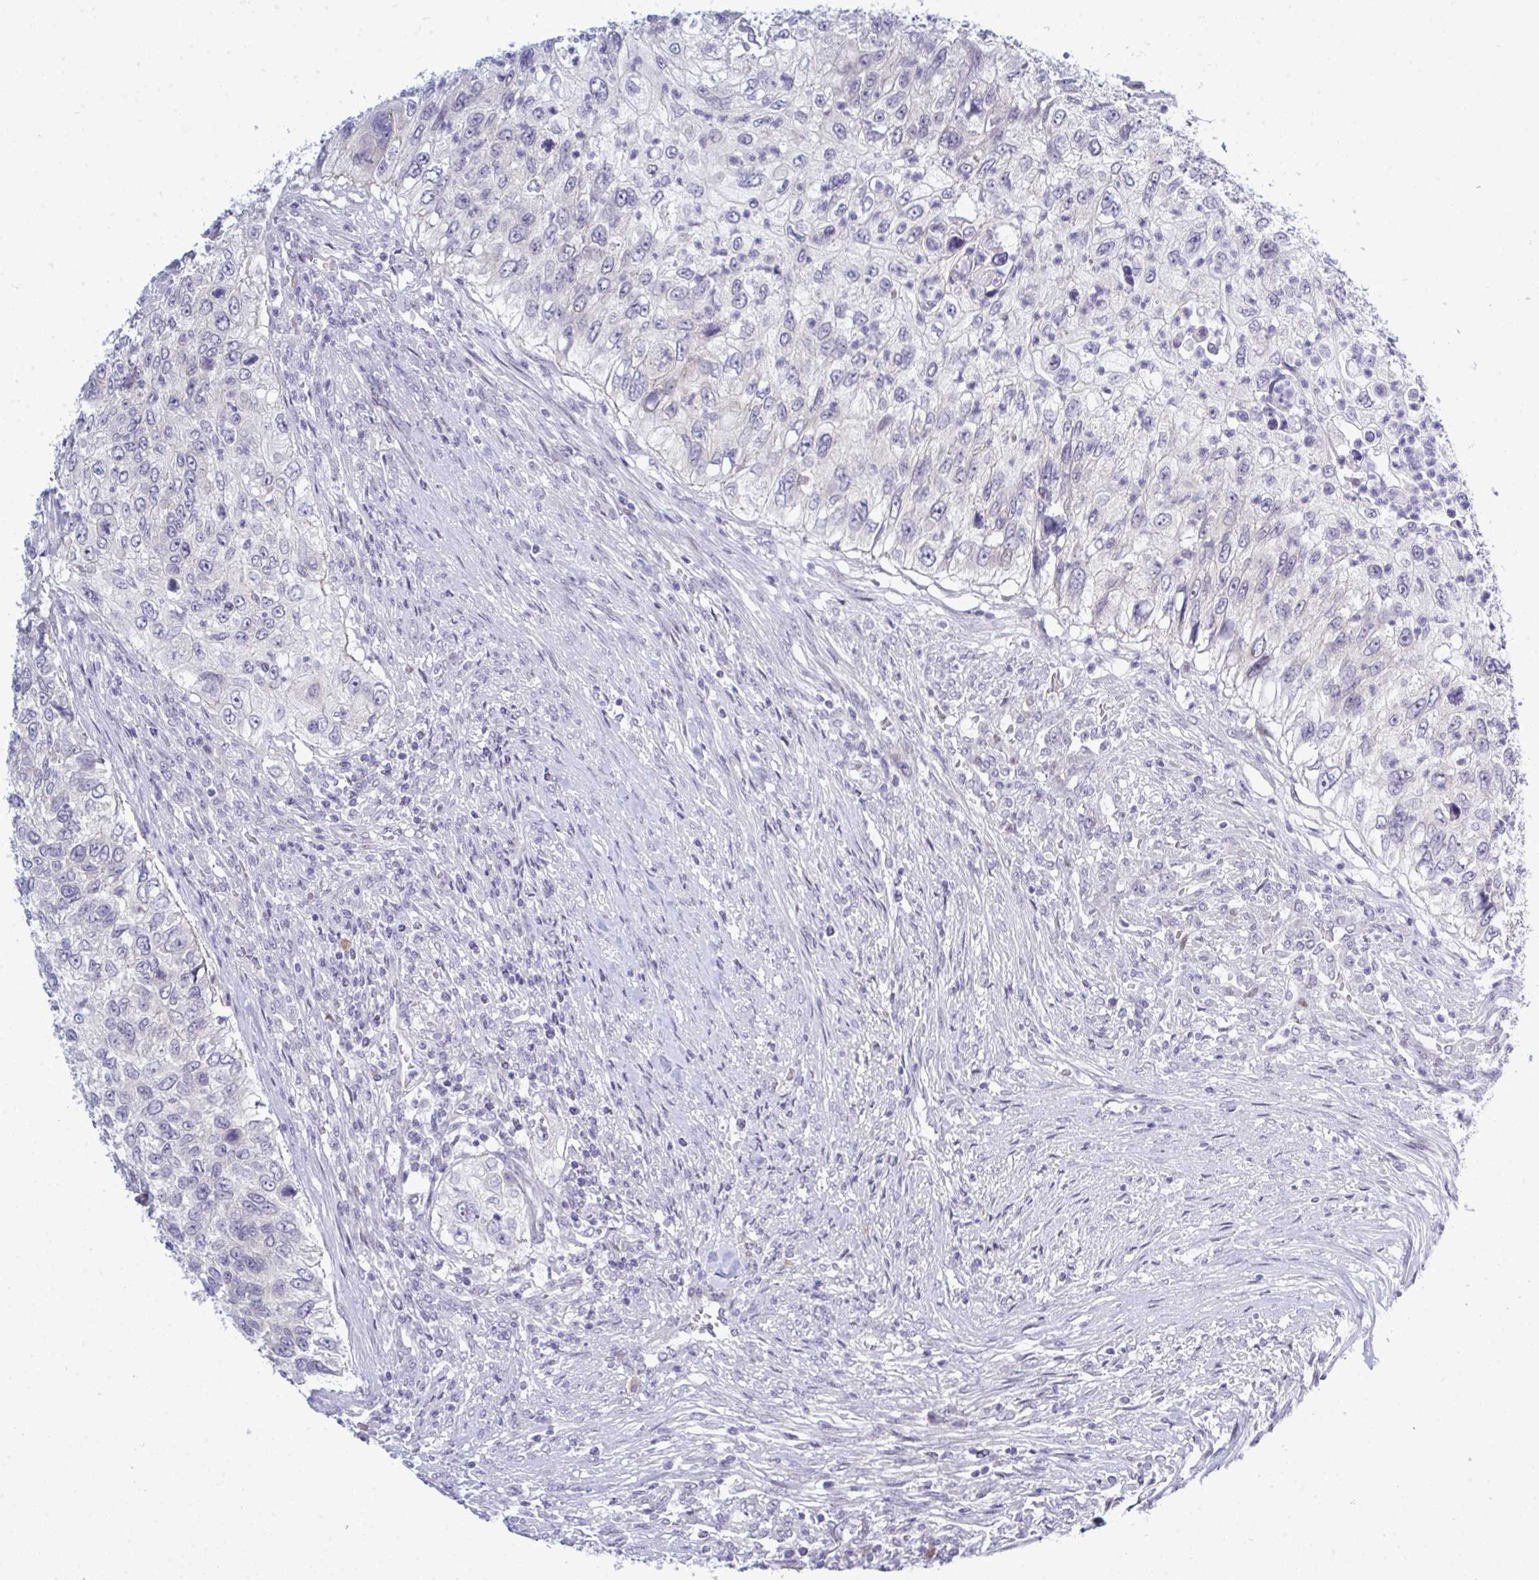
{"staining": {"intensity": "negative", "quantity": "none", "location": "none"}, "tissue": "urothelial cancer", "cell_type": "Tumor cells", "image_type": "cancer", "snomed": [{"axis": "morphology", "description": "Urothelial carcinoma, High grade"}, {"axis": "topography", "description": "Urinary bladder"}], "caption": "Image shows no protein expression in tumor cells of urothelial cancer tissue.", "gene": "TAB1", "patient": {"sex": "female", "age": 60}}